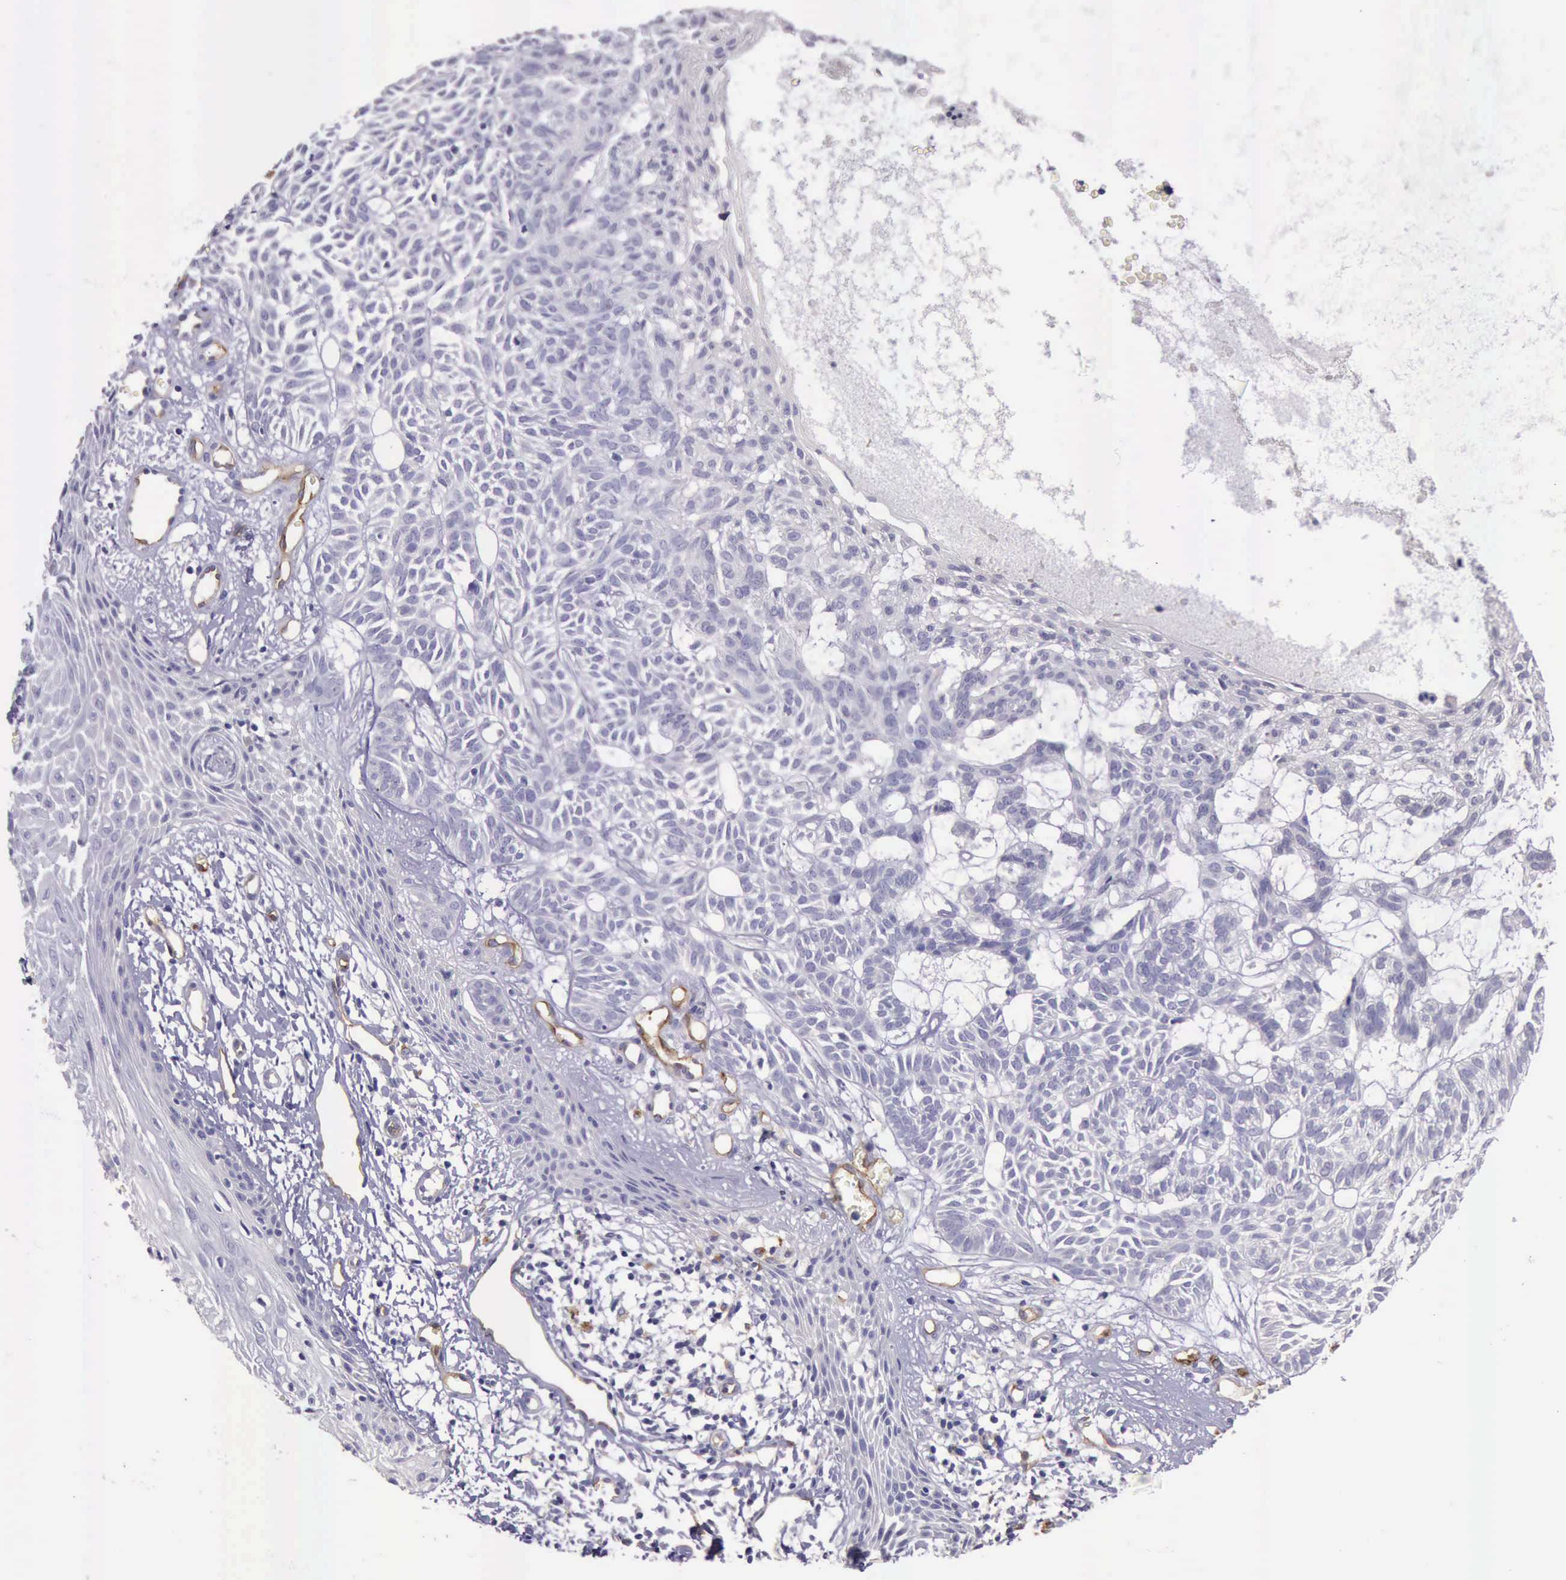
{"staining": {"intensity": "negative", "quantity": "none", "location": "none"}, "tissue": "skin cancer", "cell_type": "Tumor cells", "image_type": "cancer", "snomed": [{"axis": "morphology", "description": "Basal cell carcinoma"}, {"axis": "topography", "description": "Skin"}], "caption": "Immunohistochemical staining of basal cell carcinoma (skin) displays no significant positivity in tumor cells.", "gene": "TCEANC", "patient": {"sex": "male", "age": 75}}